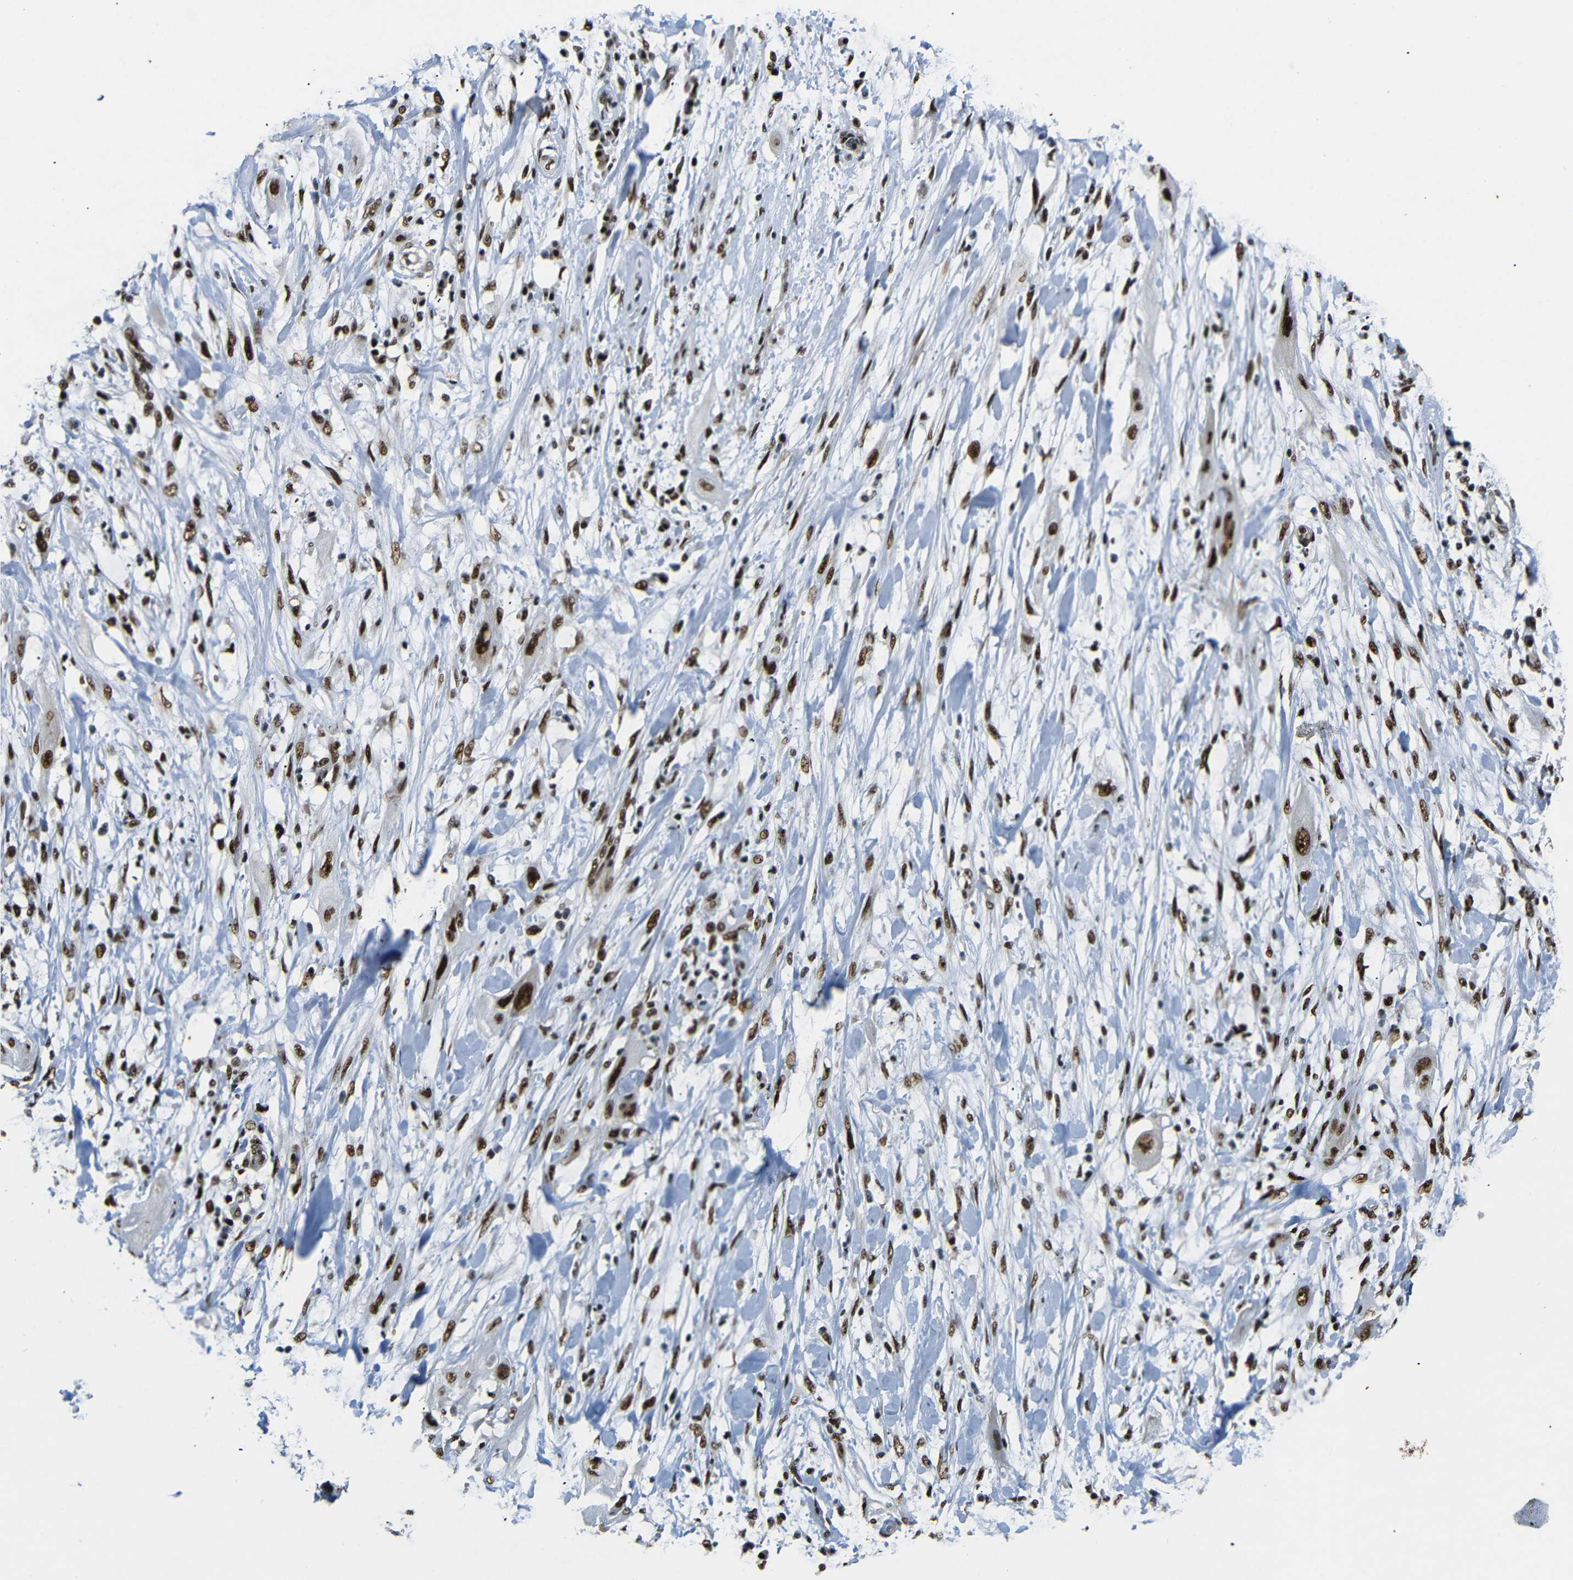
{"staining": {"intensity": "strong", "quantity": ">75%", "location": "nuclear"}, "tissue": "lung cancer", "cell_type": "Tumor cells", "image_type": "cancer", "snomed": [{"axis": "morphology", "description": "Squamous cell carcinoma, NOS"}, {"axis": "topography", "description": "Lung"}], "caption": "Tumor cells exhibit strong nuclear positivity in about >75% of cells in lung cancer. (brown staining indicates protein expression, while blue staining denotes nuclei).", "gene": "SETDB2", "patient": {"sex": "female", "age": 47}}